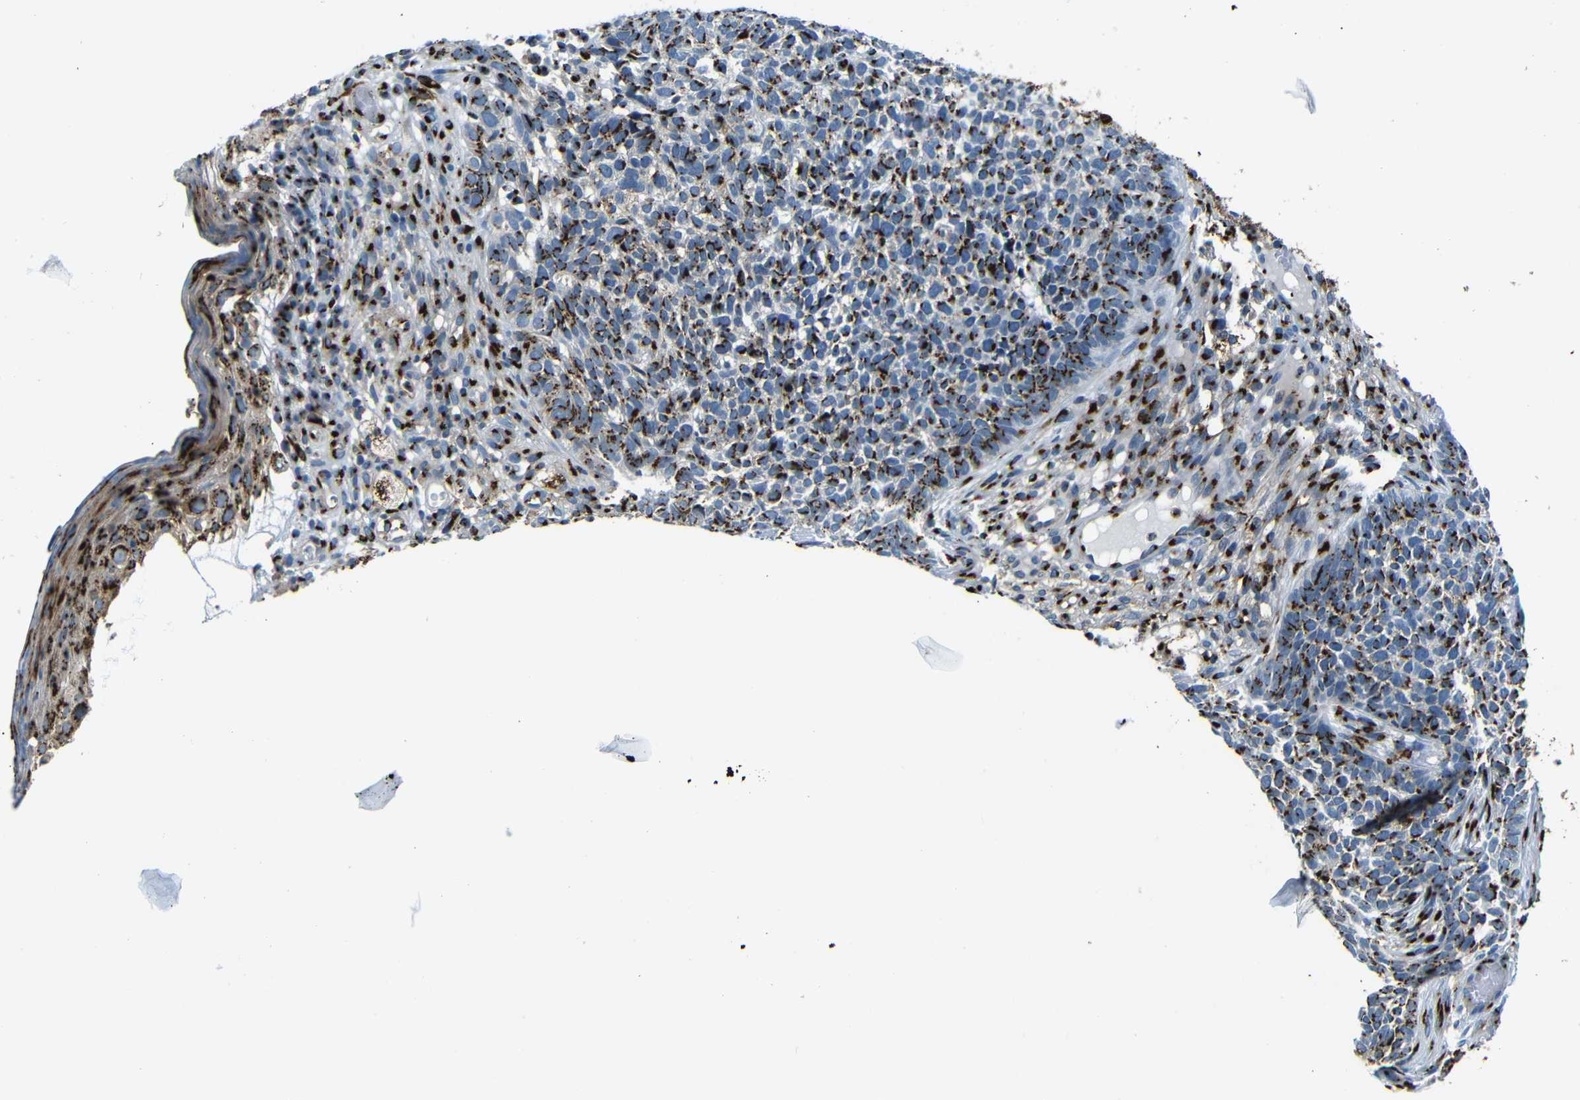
{"staining": {"intensity": "strong", "quantity": ">75%", "location": "cytoplasmic/membranous"}, "tissue": "skin cancer", "cell_type": "Tumor cells", "image_type": "cancer", "snomed": [{"axis": "morphology", "description": "Basal cell carcinoma"}, {"axis": "topography", "description": "Skin"}], "caption": "The immunohistochemical stain highlights strong cytoplasmic/membranous positivity in tumor cells of skin basal cell carcinoma tissue. (DAB = brown stain, brightfield microscopy at high magnification).", "gene": "TGOLN2", "patient": {"sex": "female", "age": 84}}